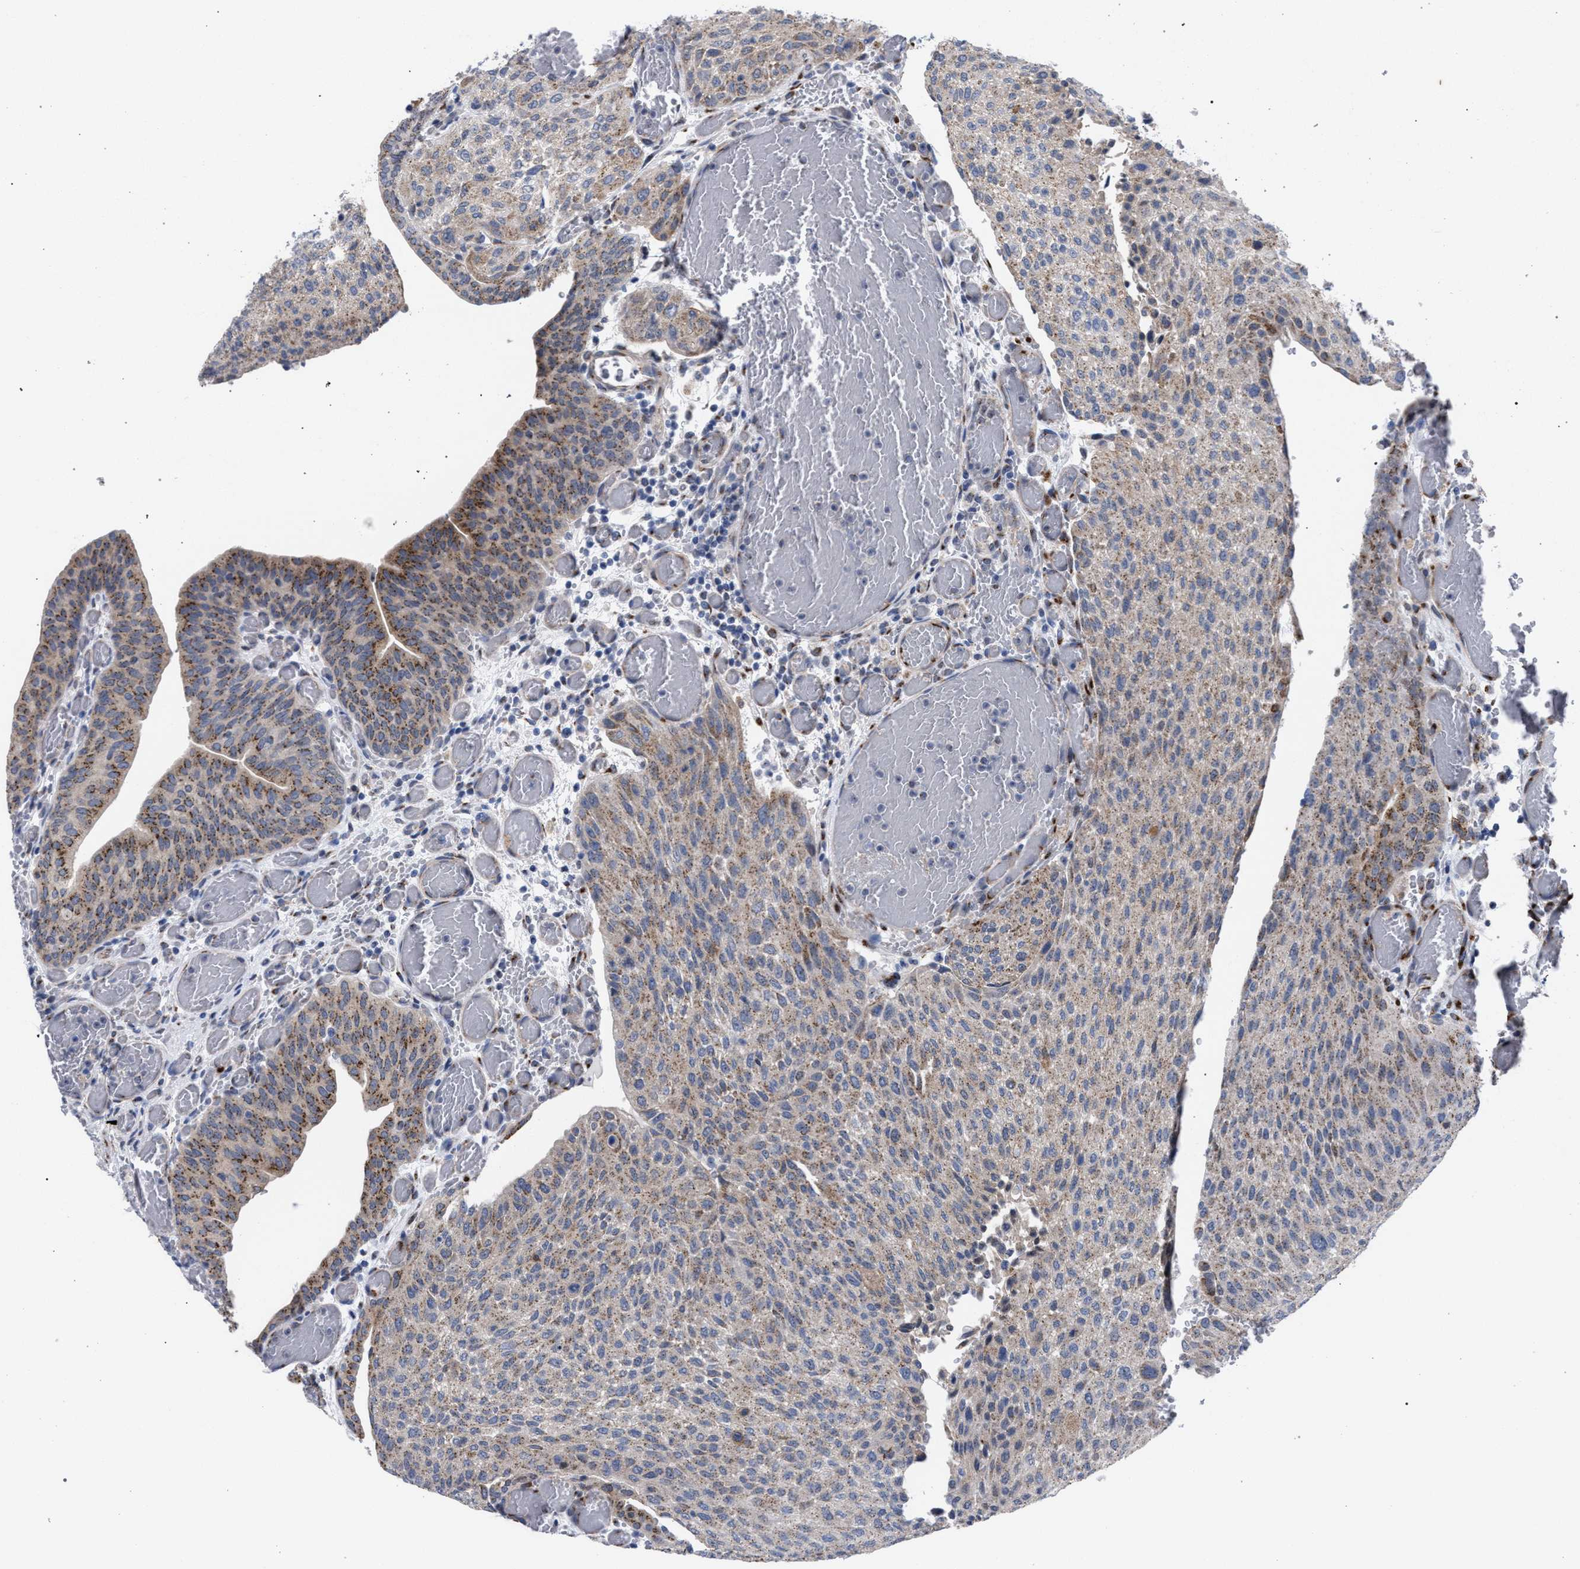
{"staining": {"intensity": "weak", "quantity": ">75%", "location": "cytoplasmic/membranous"}, "tissue": "urothelial cancer", "cell_type": "Tumor cells", "image_type": "cancer", "snomed": [{"axis": "morphology", "description": "Urothelial carcinoma, Low grade"}, {"axis": "morphology", "description": "Urothelial carcinoma, High grade"}, {"axis": "topography", "description": "Urinary bladder"}], "caption": "DAB (3,3'-diaminobenzidine) immunohistochemical staining of human urothelial cancer exhibits weak cytoplasmic/membranous protein positivity in about >75% of tumor cells. The staining was performed using DAB (3,3'-diaminobenzidine), with brown indicating positive protein expression. Nuclei are stained blue with hematoxylin.", "gene": "GOLGA2", "patient": {"sex": "male", "age": 35}}